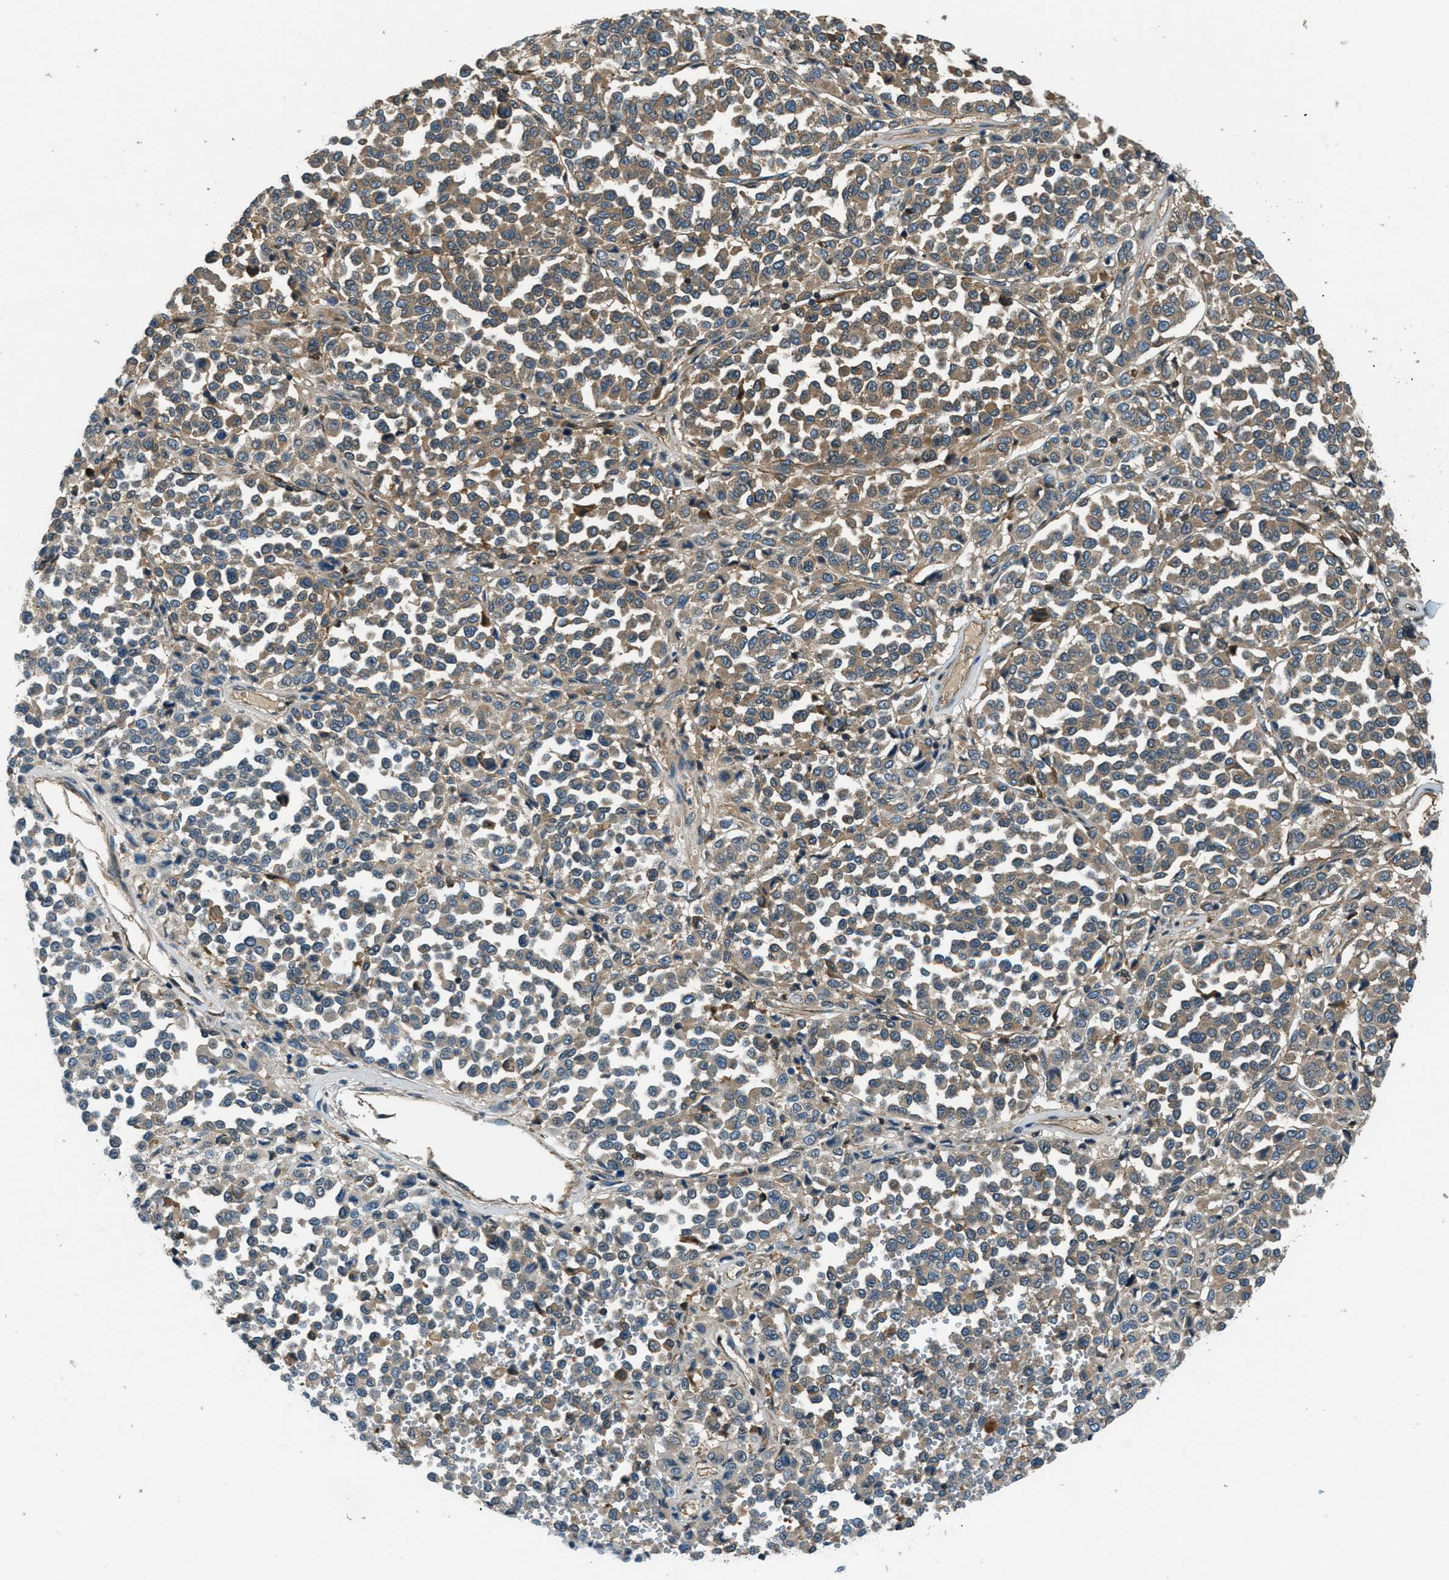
{"staining": {"intensity": "weak", "quantity": ">75%", "location": "cytoplasmic/membranous"}, "tissue": "melanoma", "cell_type": "Tumor cells", "image_type": "cancer", "snomed": [{"axis": "morphology", "description": "Malignant melanoma, Metastatic site"}, {"axis": "topography", "description": "Pancreas"}], "caption": "Brown immunohistochemical staining in malignant melanoma (metastatic site) shows weak cytoplasmic/membranous staining in approximately >75% of tumor cells. Immunohistochemistry (ihc) stains the protein in brown and the nuclei are stained blue.", "gene": "HEBP2", "patient": {"sex": "female", "age": 30}}